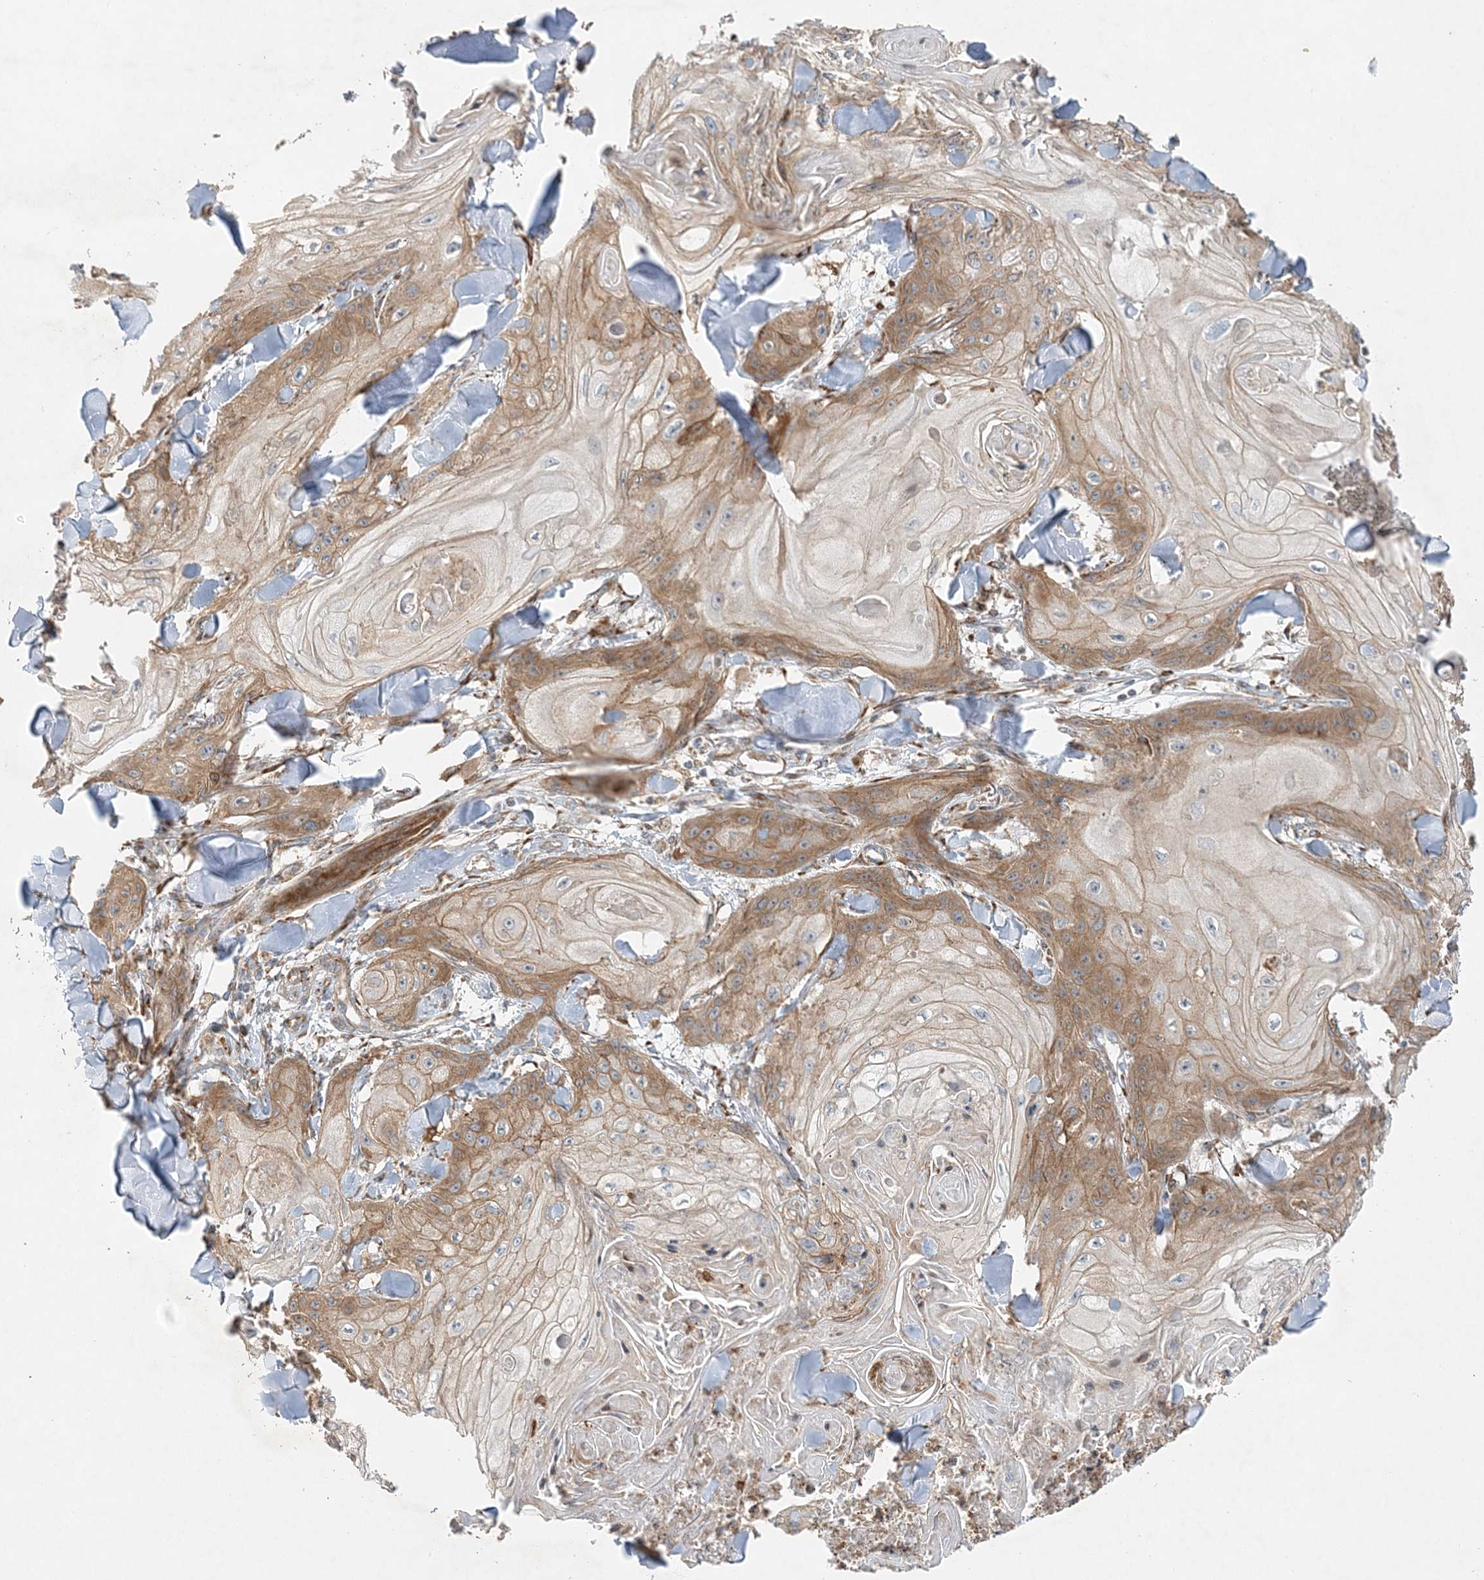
{"staining": {"intensity": "moderate", "quantity": "25%-75%", "location": "cytoplasmic/membranous"}, "tissue": "skin cancer", "cell_type": "Tumor cells", "image_type": "cancer", "snomed": [{"axis": "morphology", "description": "Squamous cell carcinoma, NOS"}, {"axis": "topography", "description": "Skin"}], "caption": "High-magnification brightfield microscopy of skin cancer (squamous cell carcinoma) stained with DAB (3,3'-diaminobenzidine) (brown) and counterstained with hematoxylin (blue). tumor cells exhibit moderate cytoplasmic/membranous staining is present in about25%-75% of cells.", "gene": "ZFYVE16", "patient": {"sex": "male", "age": 74}}